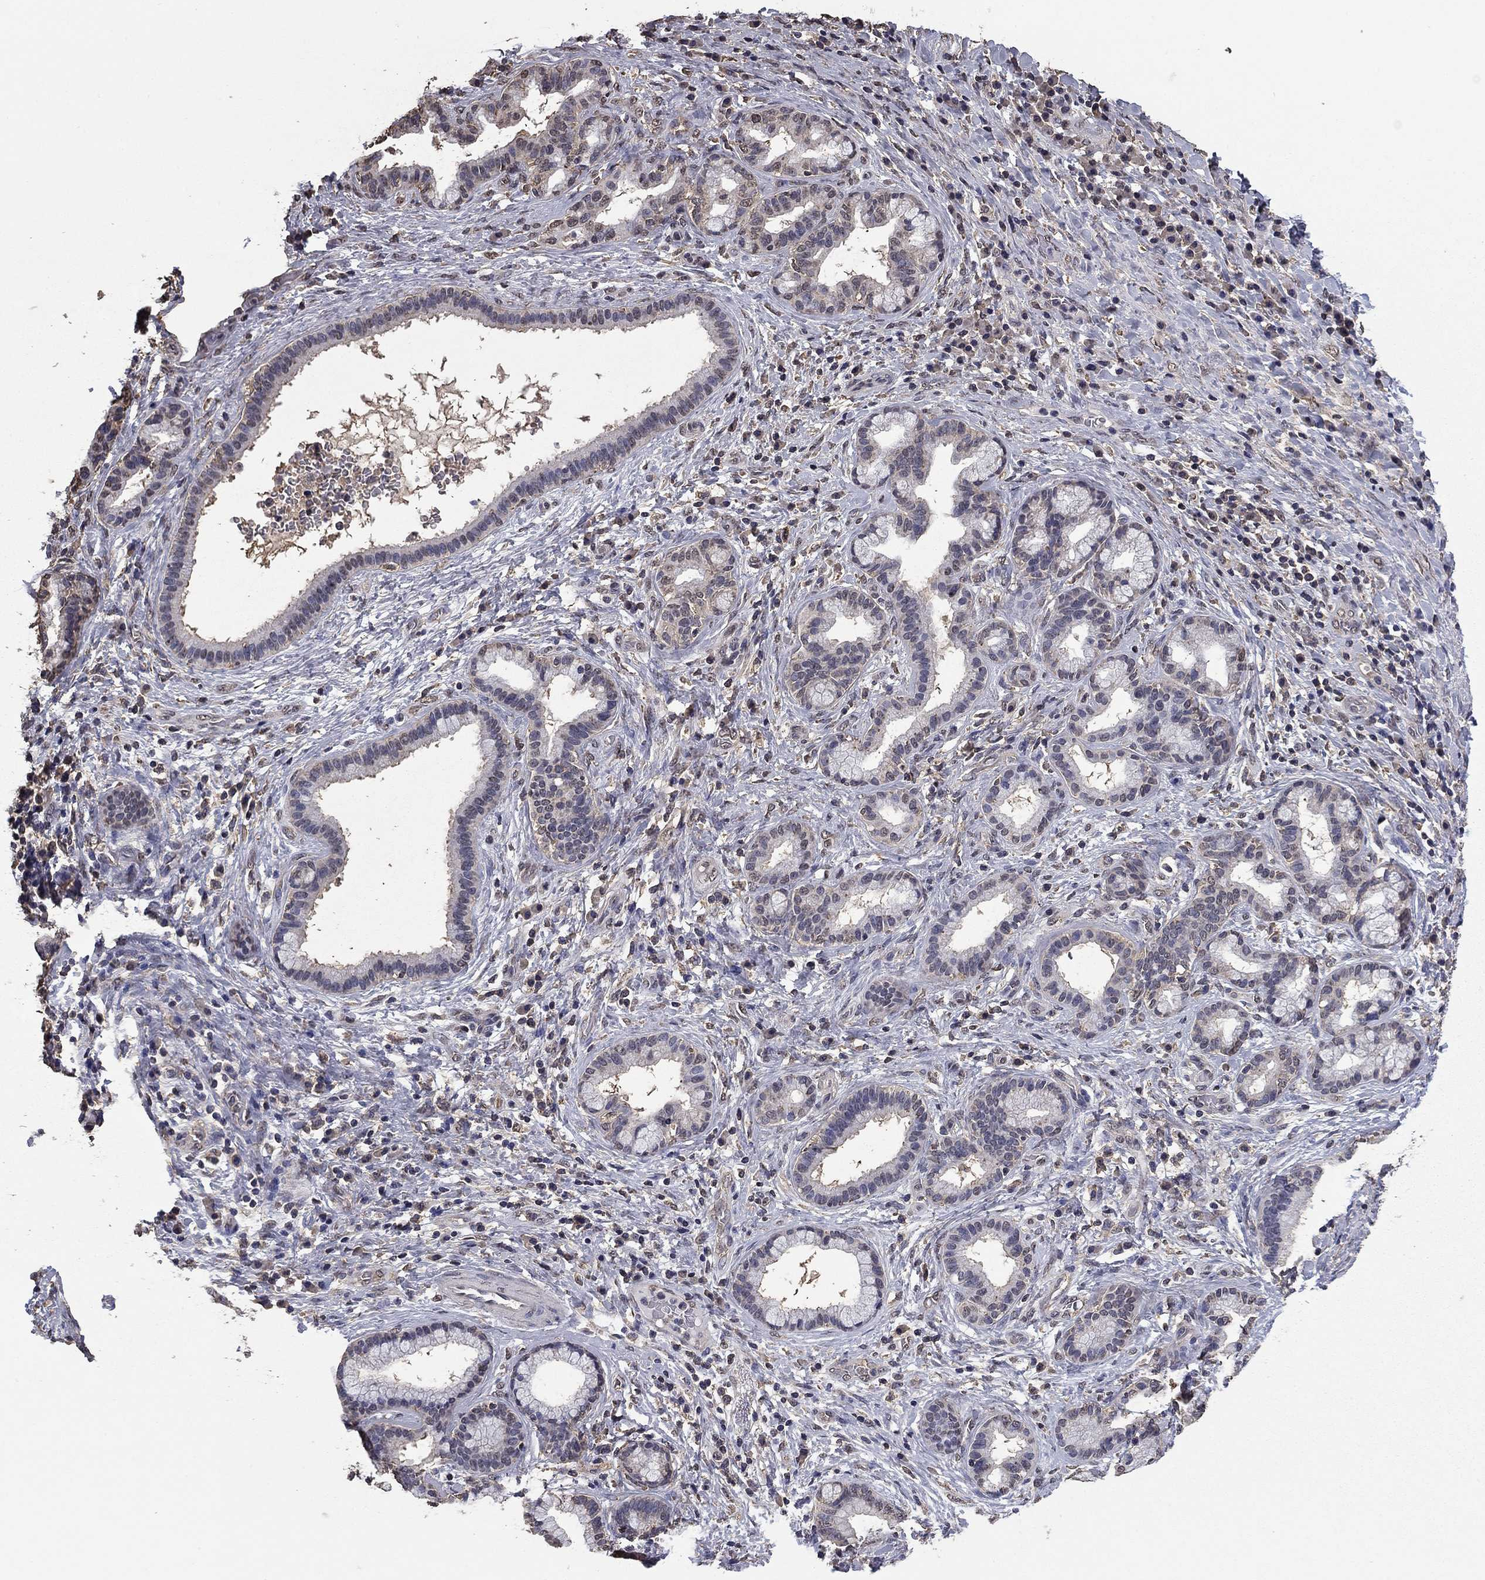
{"staining": {"intensity": "negative", "quantity": "none", "location": "none"}, "tissue": "liver cancer", "cell_type": "Tumor cells", "image_type": "cancer", "snomed": [{"axis": "morphology", "description": "Cholangiocarcinoma"}, {"axis": "topography", "description": "Liver"}], "caption": "Micrograph shows no protein positivity in tumor cells of liver cancer (cholangiocarcinoma) tissue.", "gene": "MFAP3L", "patient": {"sex": "female", "age": 73}}